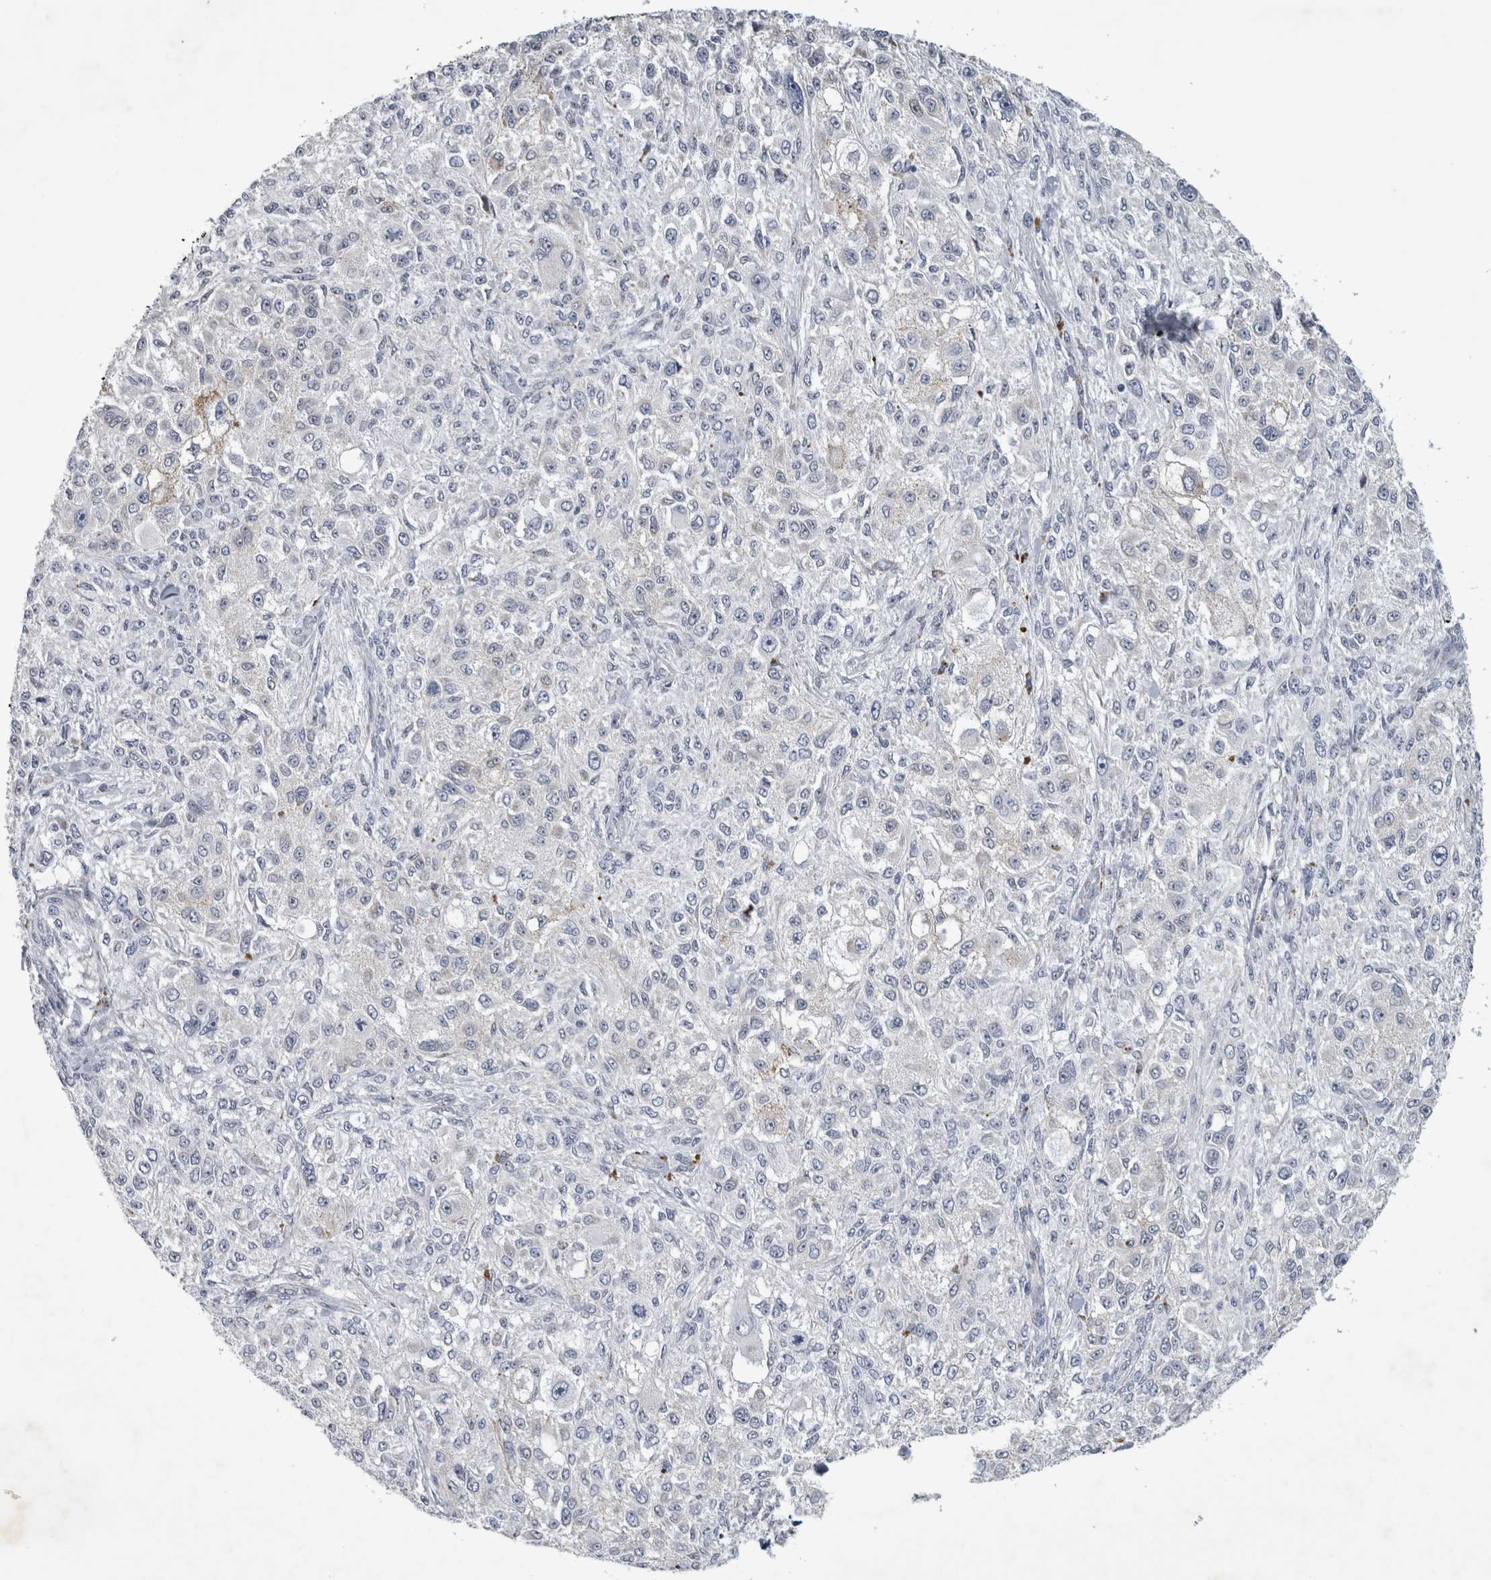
{"staining": {"intensity": "negative", "quantity": "none", "location": "none"}, "tissue": "melanoma", "cell_type": "Tumor cells", "image_type": "cancer", "snomed": [{"axis": "morphology", "description": "Necrosis, NOS"}, {"axis": "morphology", "description": "Malignant melanoma, NOS"}, {"axis": "topography", "description": "Skin"}], "caption": "This is a micrograph of immunohistochemistry staining of malignant melanoma, which shows no staining in tumor cells. (Immunohistochemistry (ihc), brightfield microscopy, high magnification).", "gene": "FXYD7", "patient": {"sex": "female", "age": 87}}